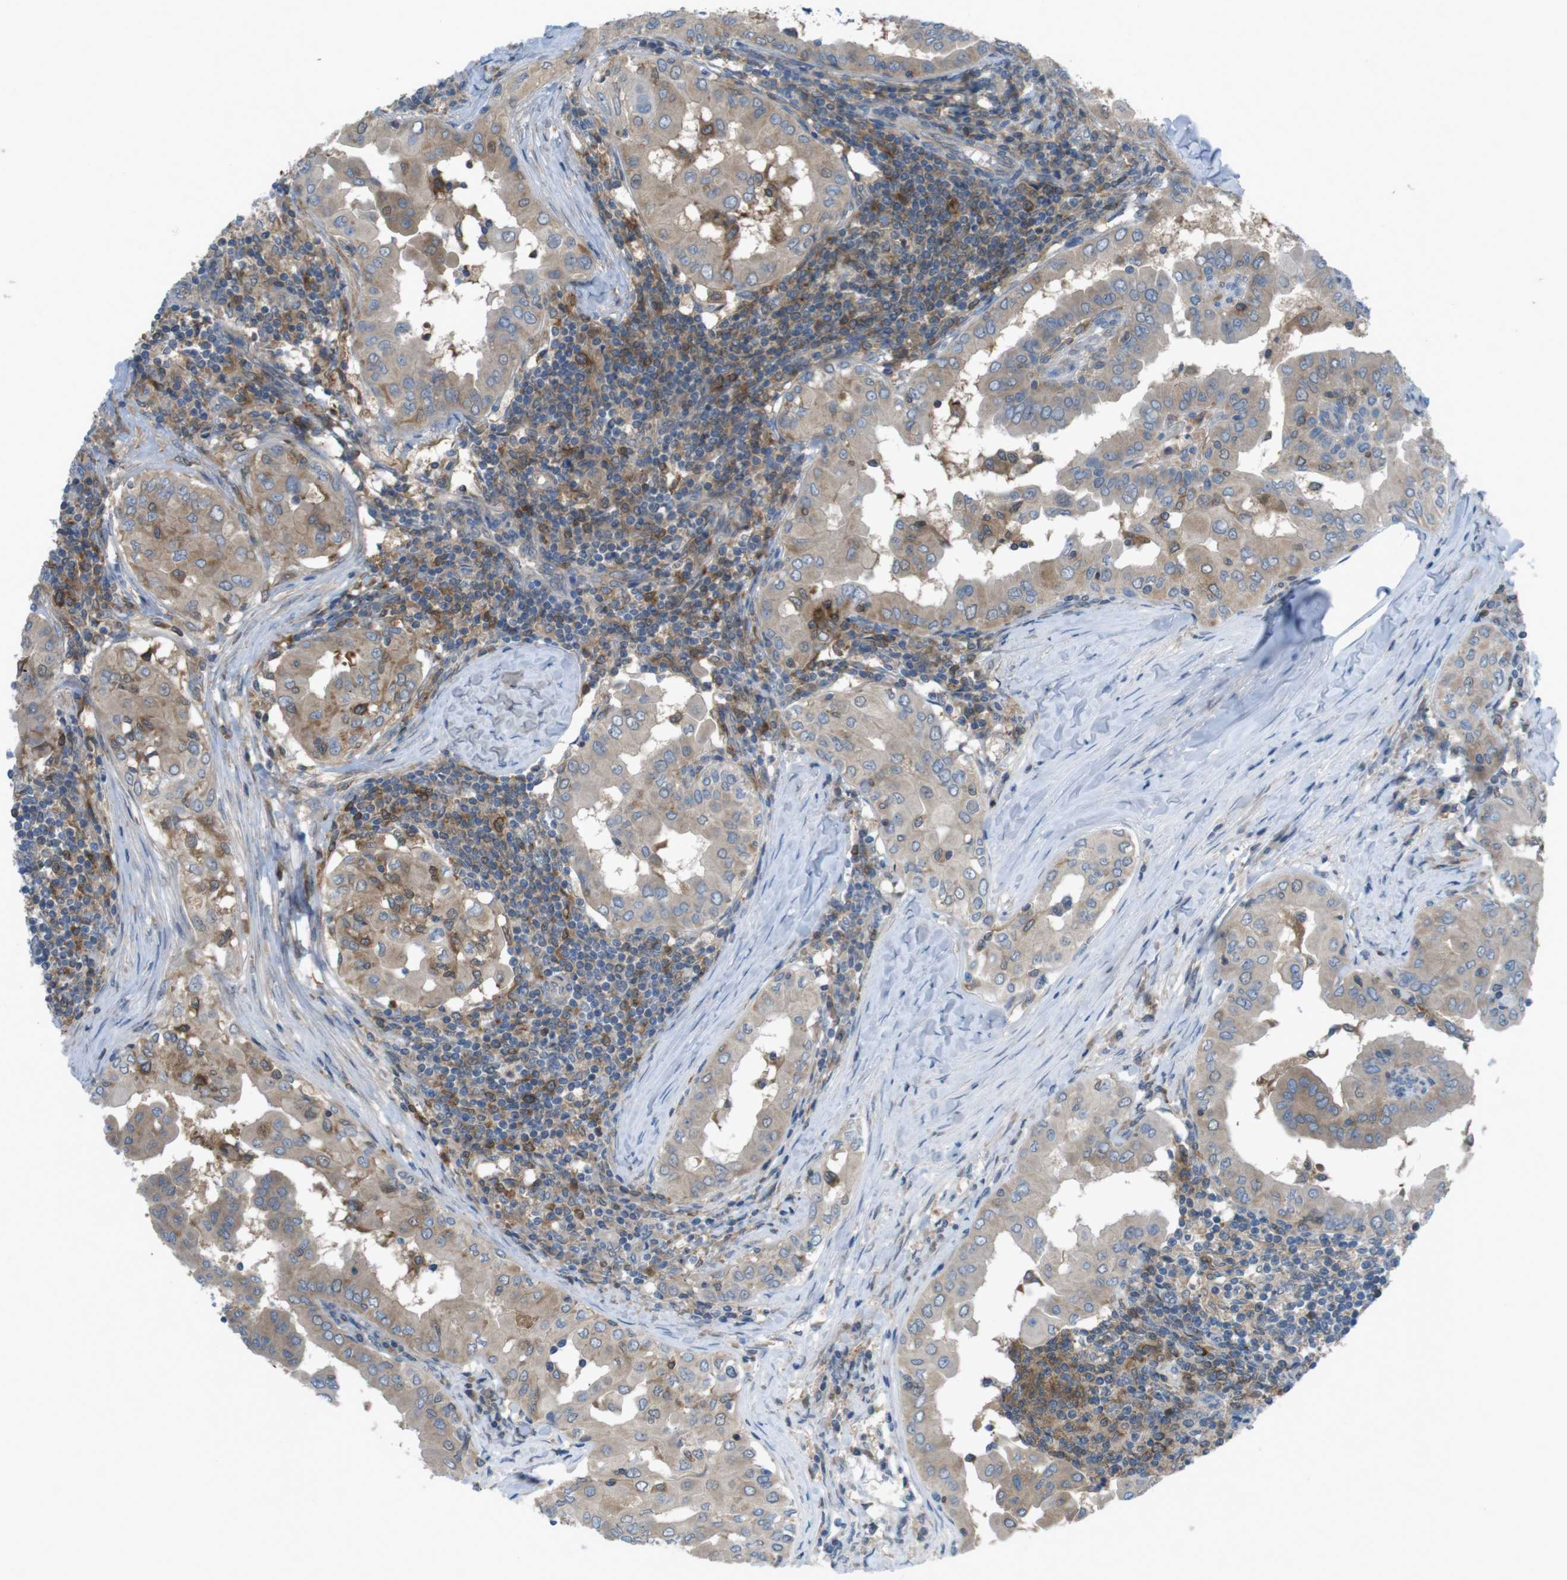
{"staining": {"intensity": "weak", "quantity": ">75%", "location": "cytoplasmic/membranous"}, "tissue": "thyroid cancer", "cell_type": "Tumor cells", "image_type": "cancer", "snomed": [{"axis": "morphology", "description": "Papillary adenocarcinoma, NOS"}, {"axis": "topography", "description": "Thyroid gland"}], "caption": "The micrograph displays immunohistochemical staining of thyroid papillary adenocarcinoma. There is weak cytoplasmic/membranous positivity is identified in about >75% of tumor cells.", "gene": "MTHFD1", "patient": {"sex": "male", "age": 33}}